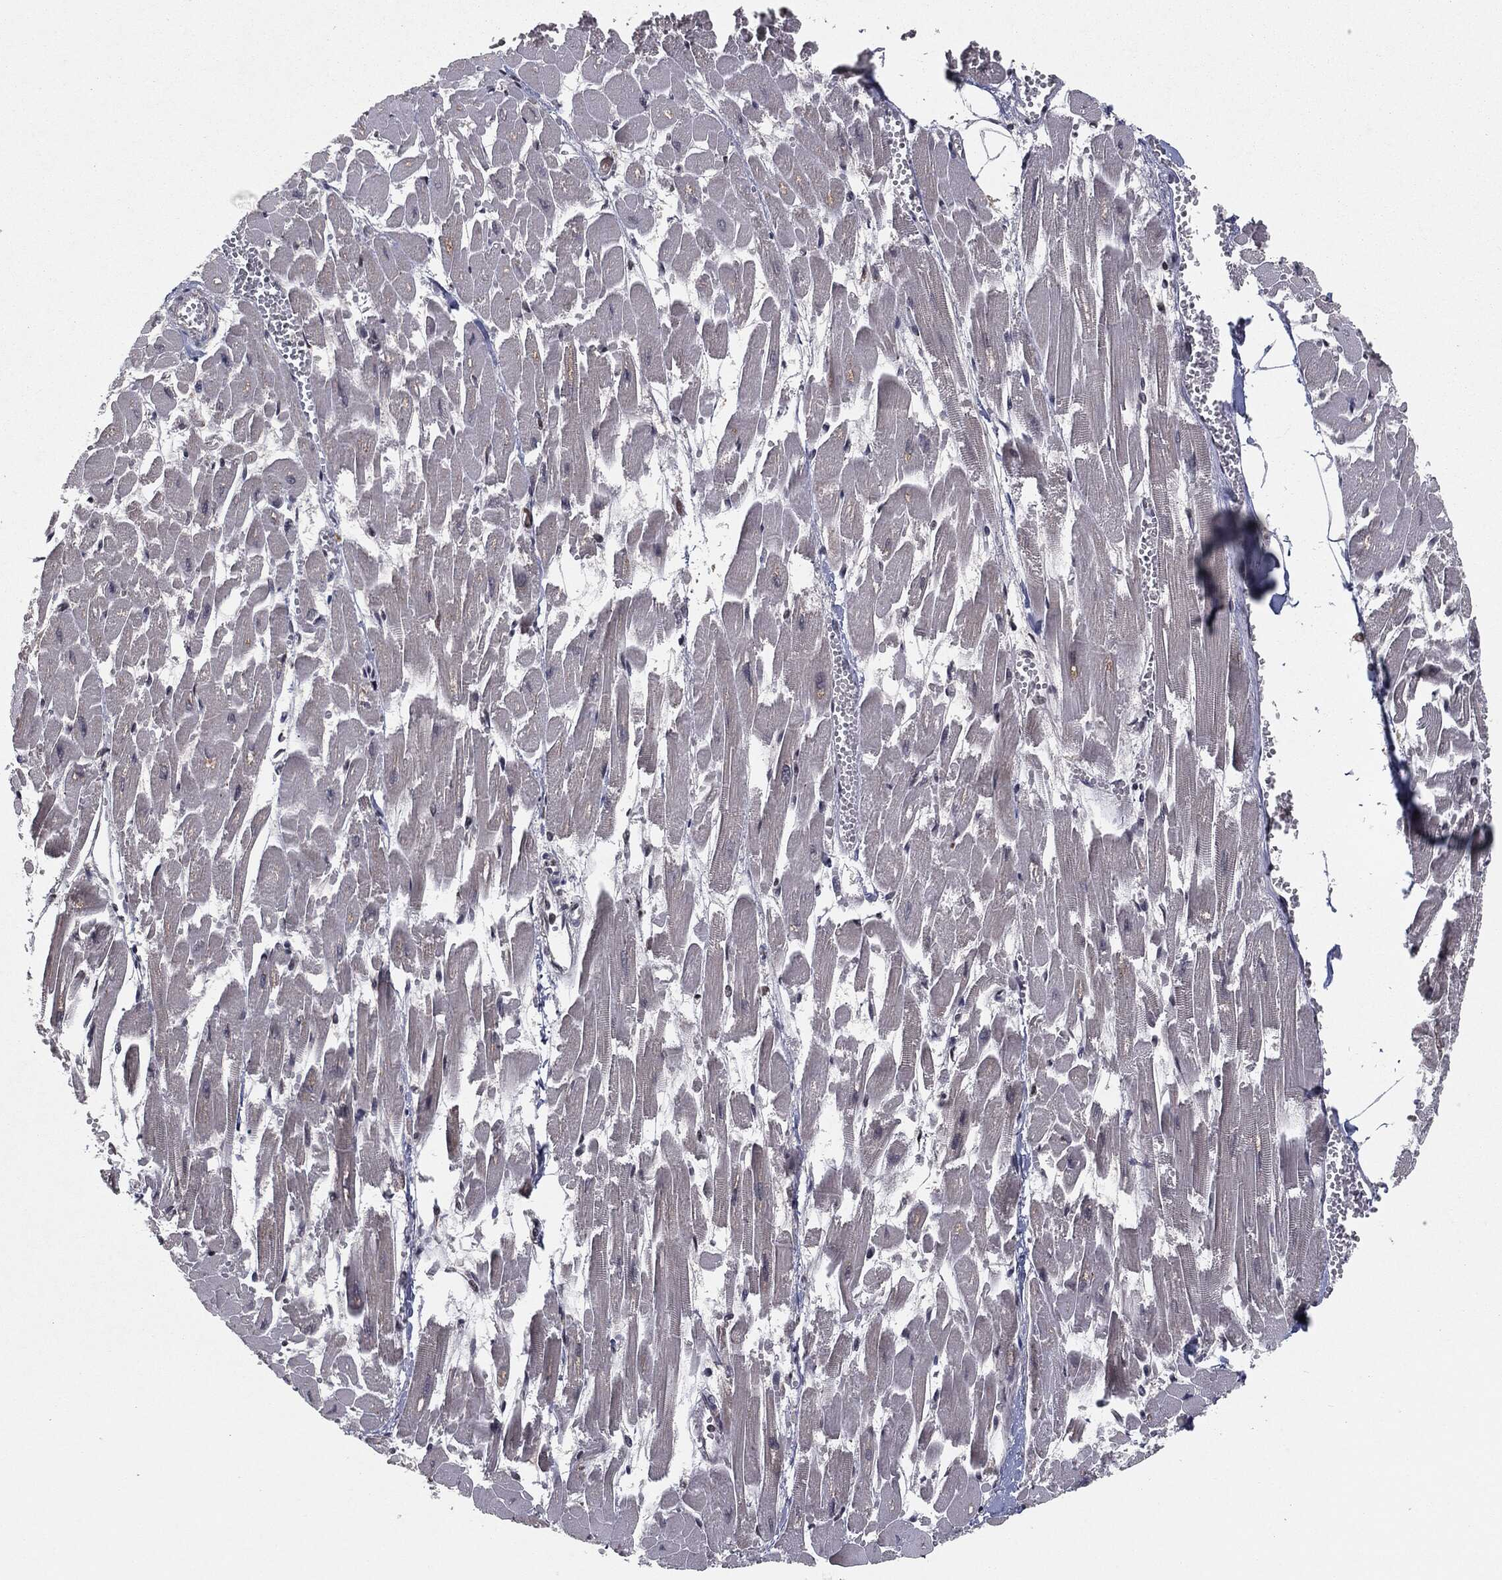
{"staining": {"intensity": "moderate", "quantity": "25%-75%", "location": "cytoplasmic/membranous"}, "tissue": "heart muscle", "cell_type": "Cardiomyocytes", "image_type": "normal", "snomed": [{"axis": "morphology", "description": "Normal tissue, NOS"}, {"axis": "topography", "description": "Heart"}], "caption": "Protein staining displays moderate cytoplasmic/membranous expression in about 25%-75% of cardiomyocytes in benign heart muscle.", "gene": "CHCHD2", "patient": {"sex": "female", "age": 52}}